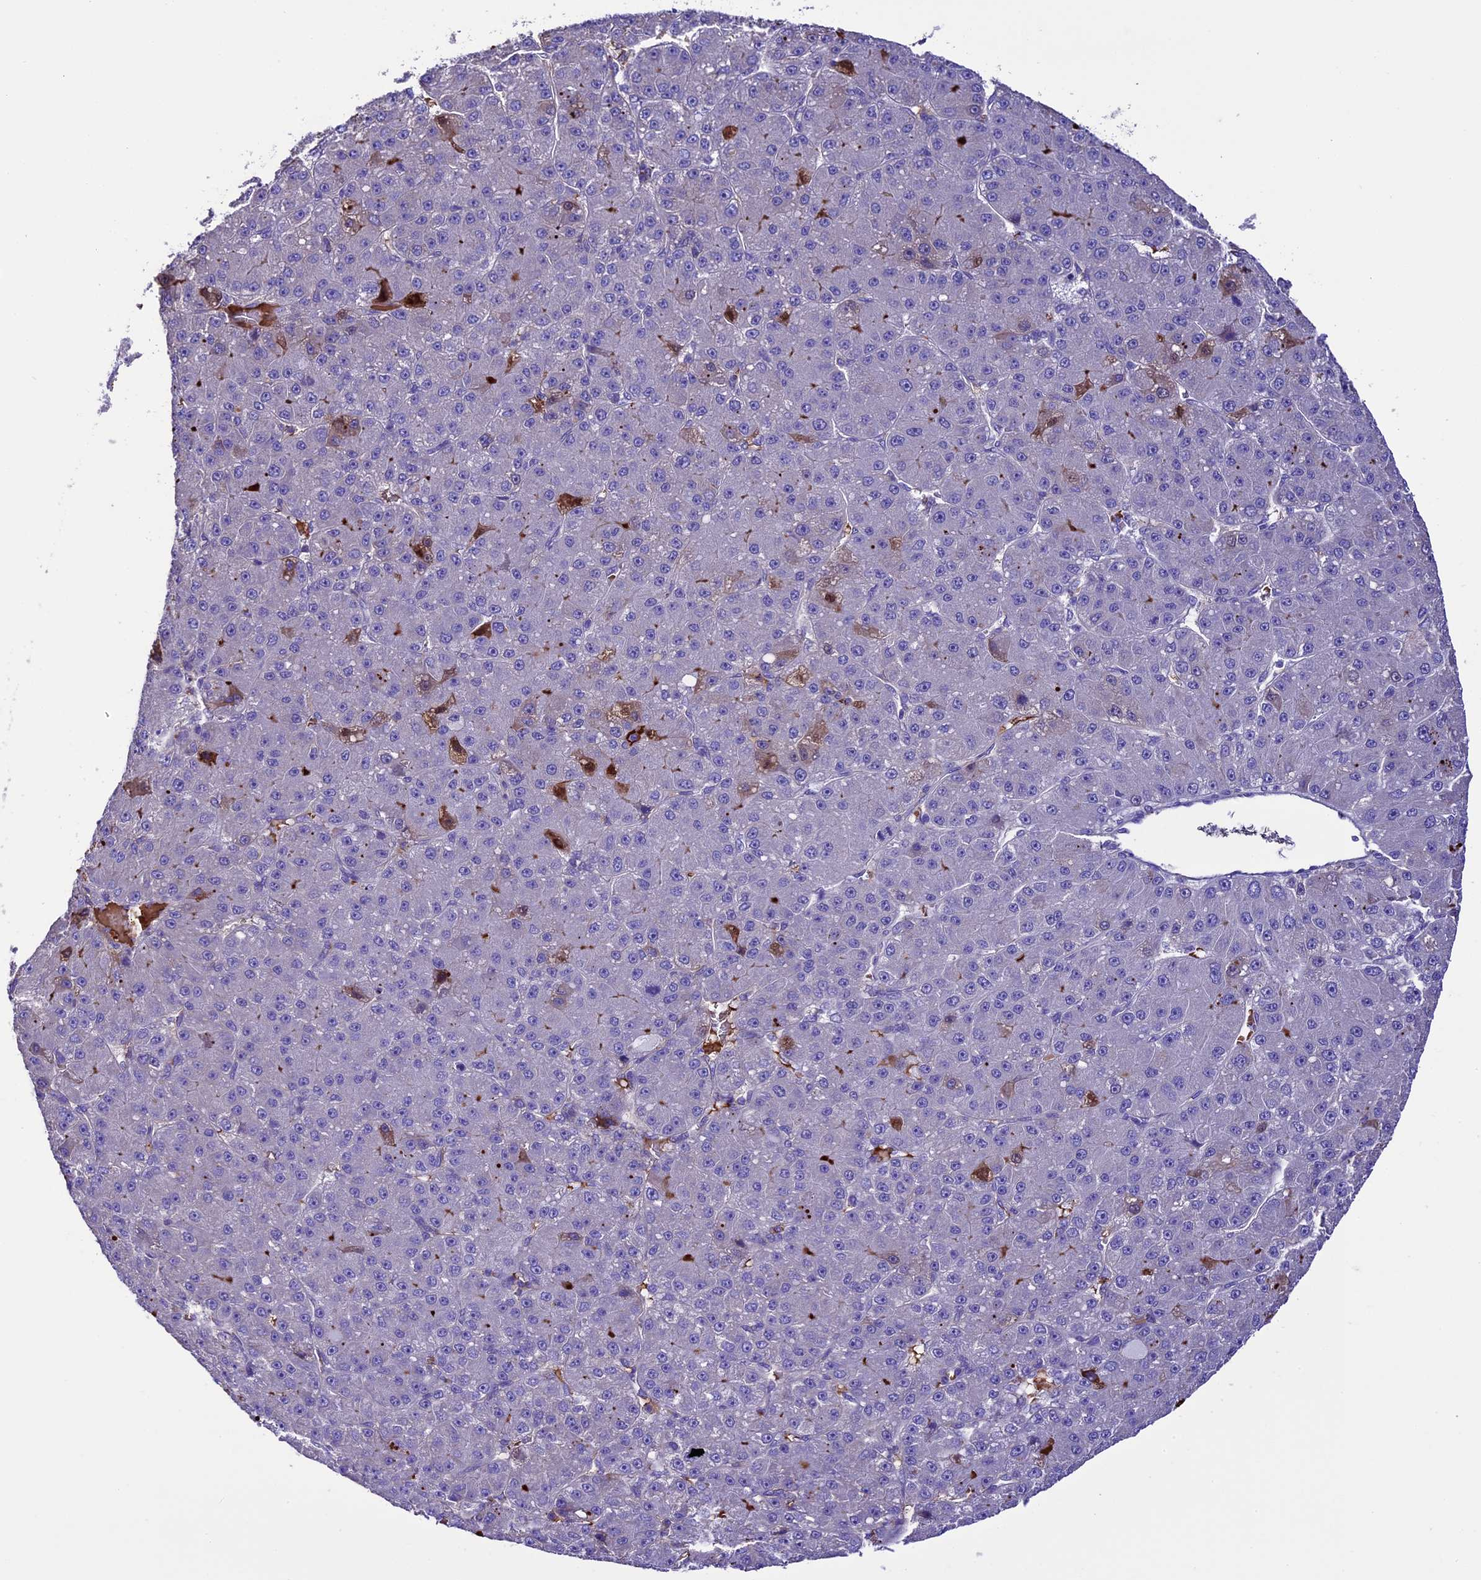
{"staining": {"intensity": "negative", "quantity": "none", "location": "none"}, "tissue": "liver cancer", "cell_type": "Tumor cells", "image_type": "cancer", "snomed": [{"axis": "morphology", "description": "Carcinoma, Hepatocellular, NOS"}, {"axis": "topography", "description": "Liver"}], "caption": "Immunohistochemical staining of liver hepatocellular carcinoma demonstrates no significant staining in tumor cells.", "gene": "TCP11L2", "patient": {"sex": "male", "age": 67}}